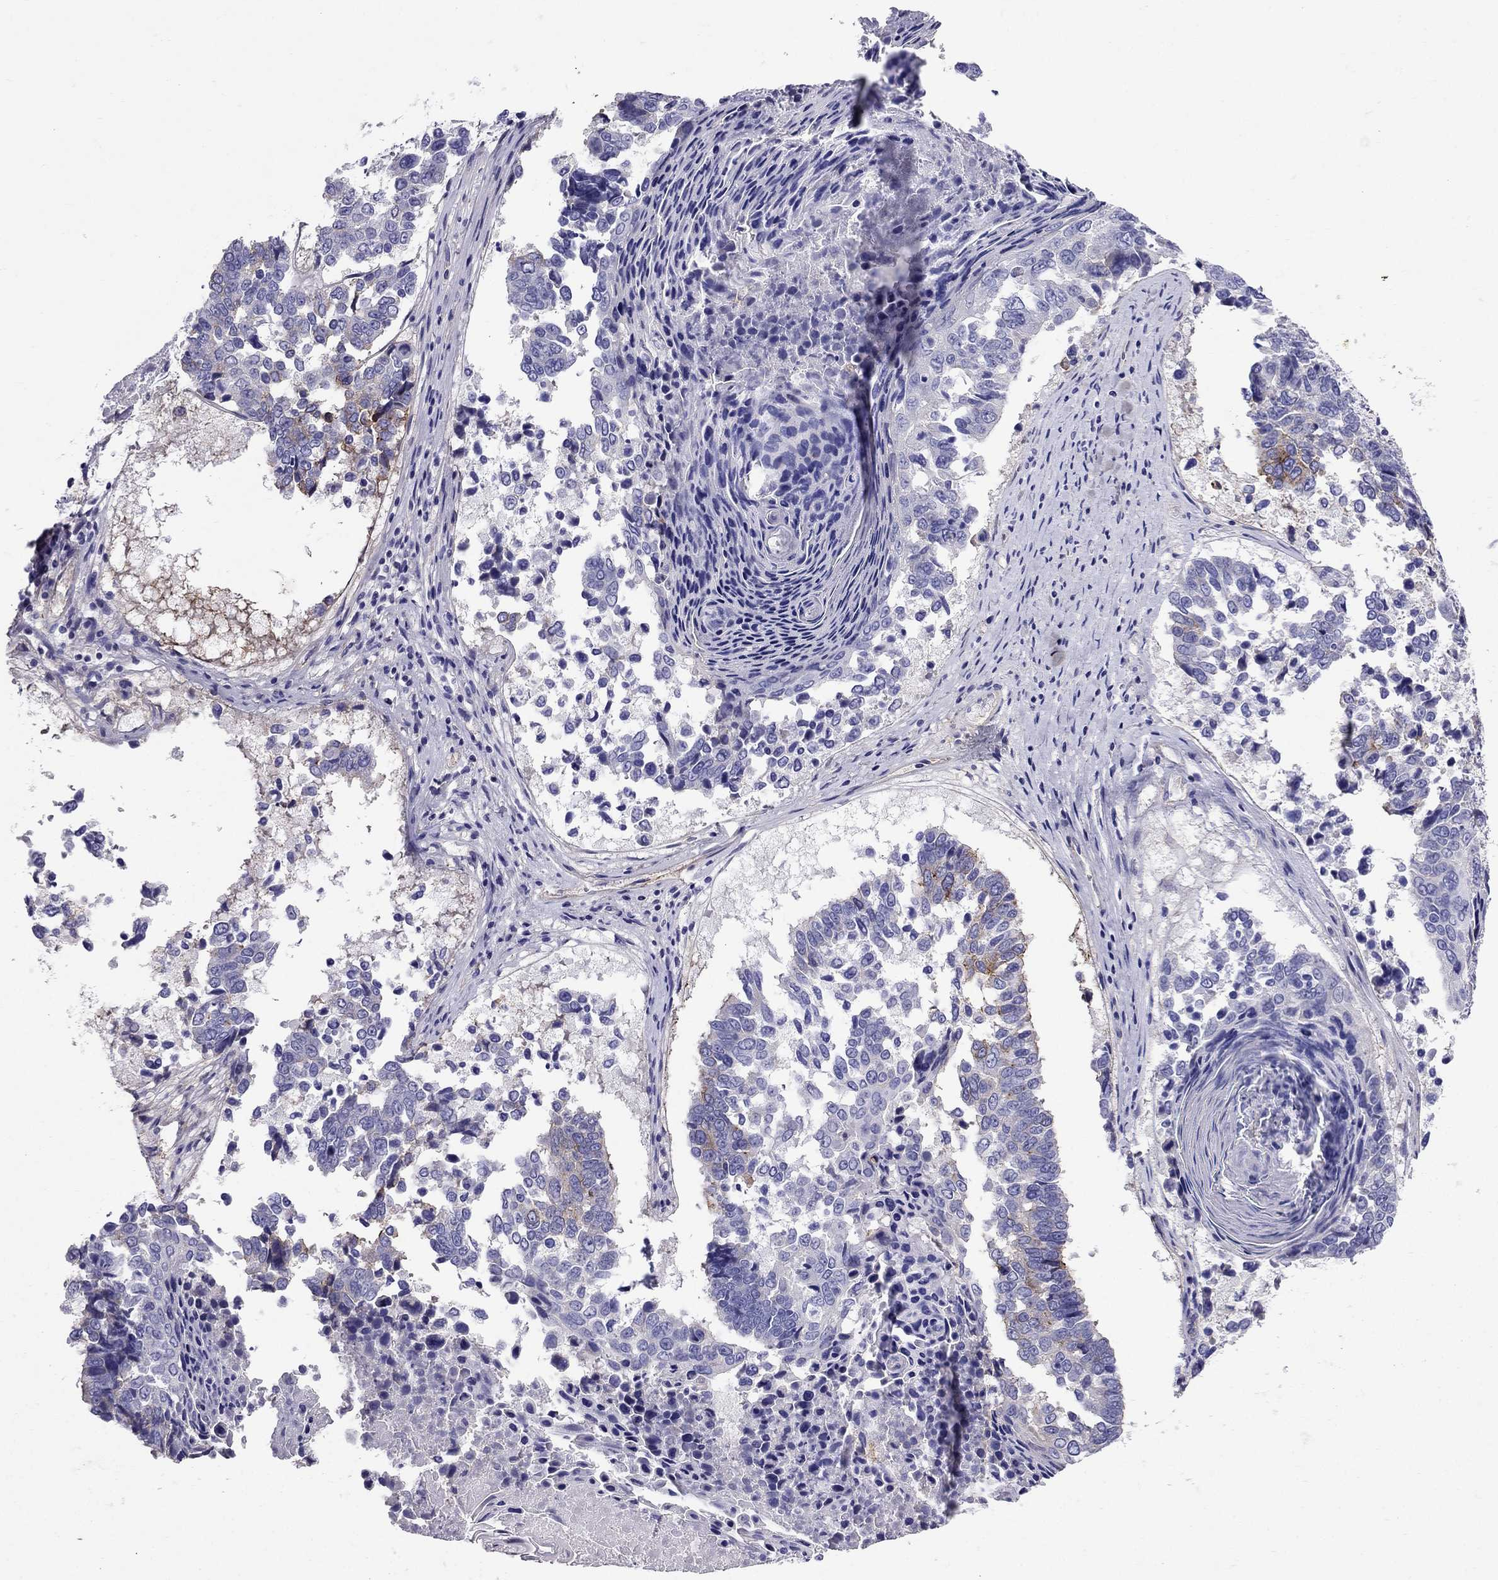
{"staining": {"intensity": "moderate", "quantity": "<25%", "location": "cytoplasmic/membranous"}, "tissue": "lung cancer", "cell_type": "Tumor cells", "image_type": "cancer", "snomed": [{"axis": "morphology", "description": "Squamous cell carcinoma, NOS"}, {"axis": "topography", "description": "Lung"}], "caption": "DAB immunohistochemical staining of lung cancer reveals moderate cytoplasmic/membranous protein expression in about <25% of tumor cells. The staining was performed using DAB (3,3'-diaminobenzidine), with brown indicating positive protein expression. Nuclei are stained blue with hematoxylin.", "gene": "GPR50", "patient": {"sex": "male", "age": 73}}